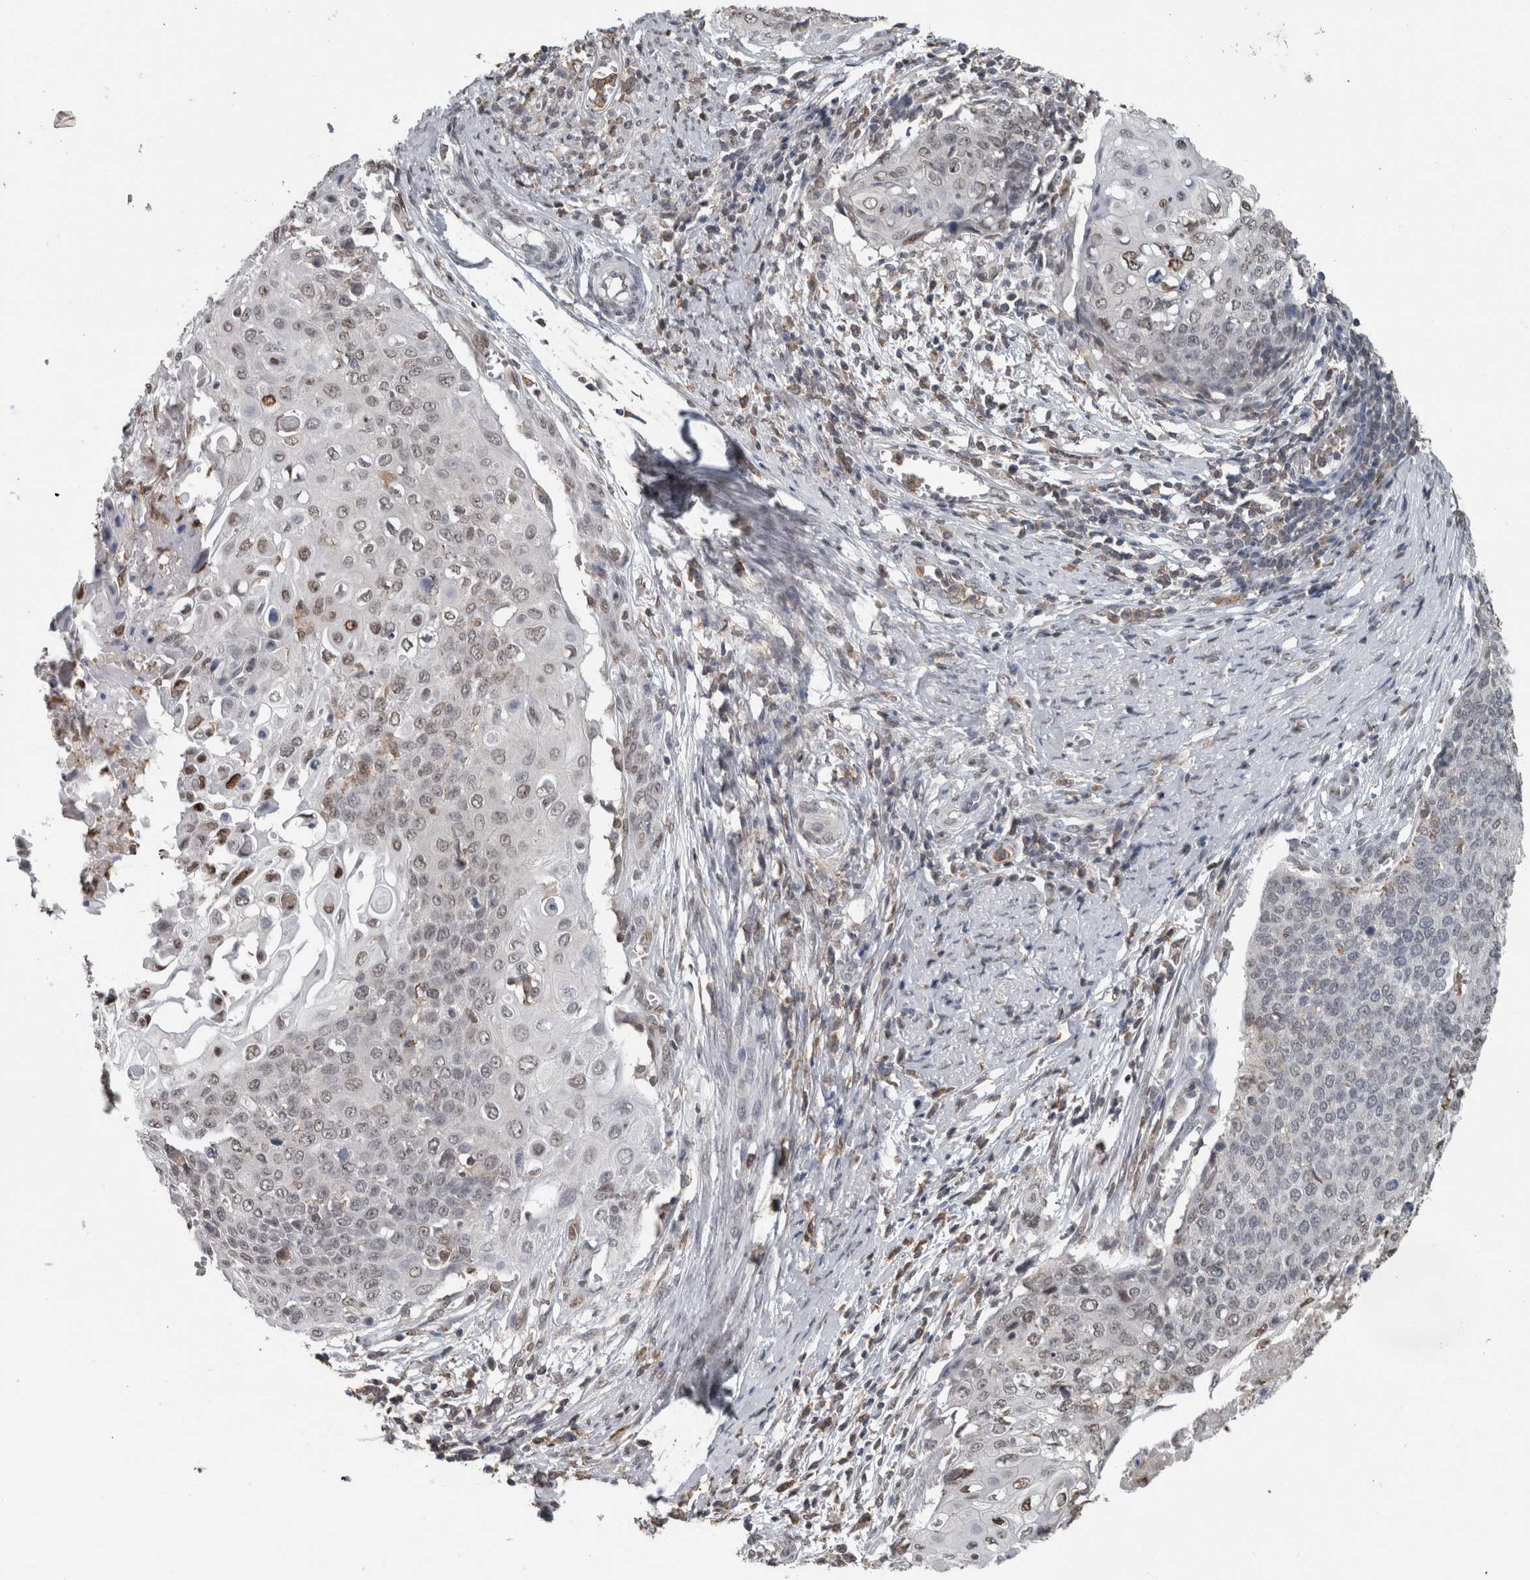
{"staining": {"intensity": "negative", "quantity": "none", "location": "none"}, "tissue": "cervical cancer", "cell_type": "Tumor cells", "image_type": "cancer", "snomed": [{"axis": "morphology", "description": "Squamous cell carcinoma, NOS"}, {"axis": "topography", "description": "Cervix"}], "caption": "Photomicrograph shows no significant protein staining in tumor cells of squamous cell carcinoma (cervical).", "gene": "MAFF", "patient": {"sex": "female", "age": 39}}